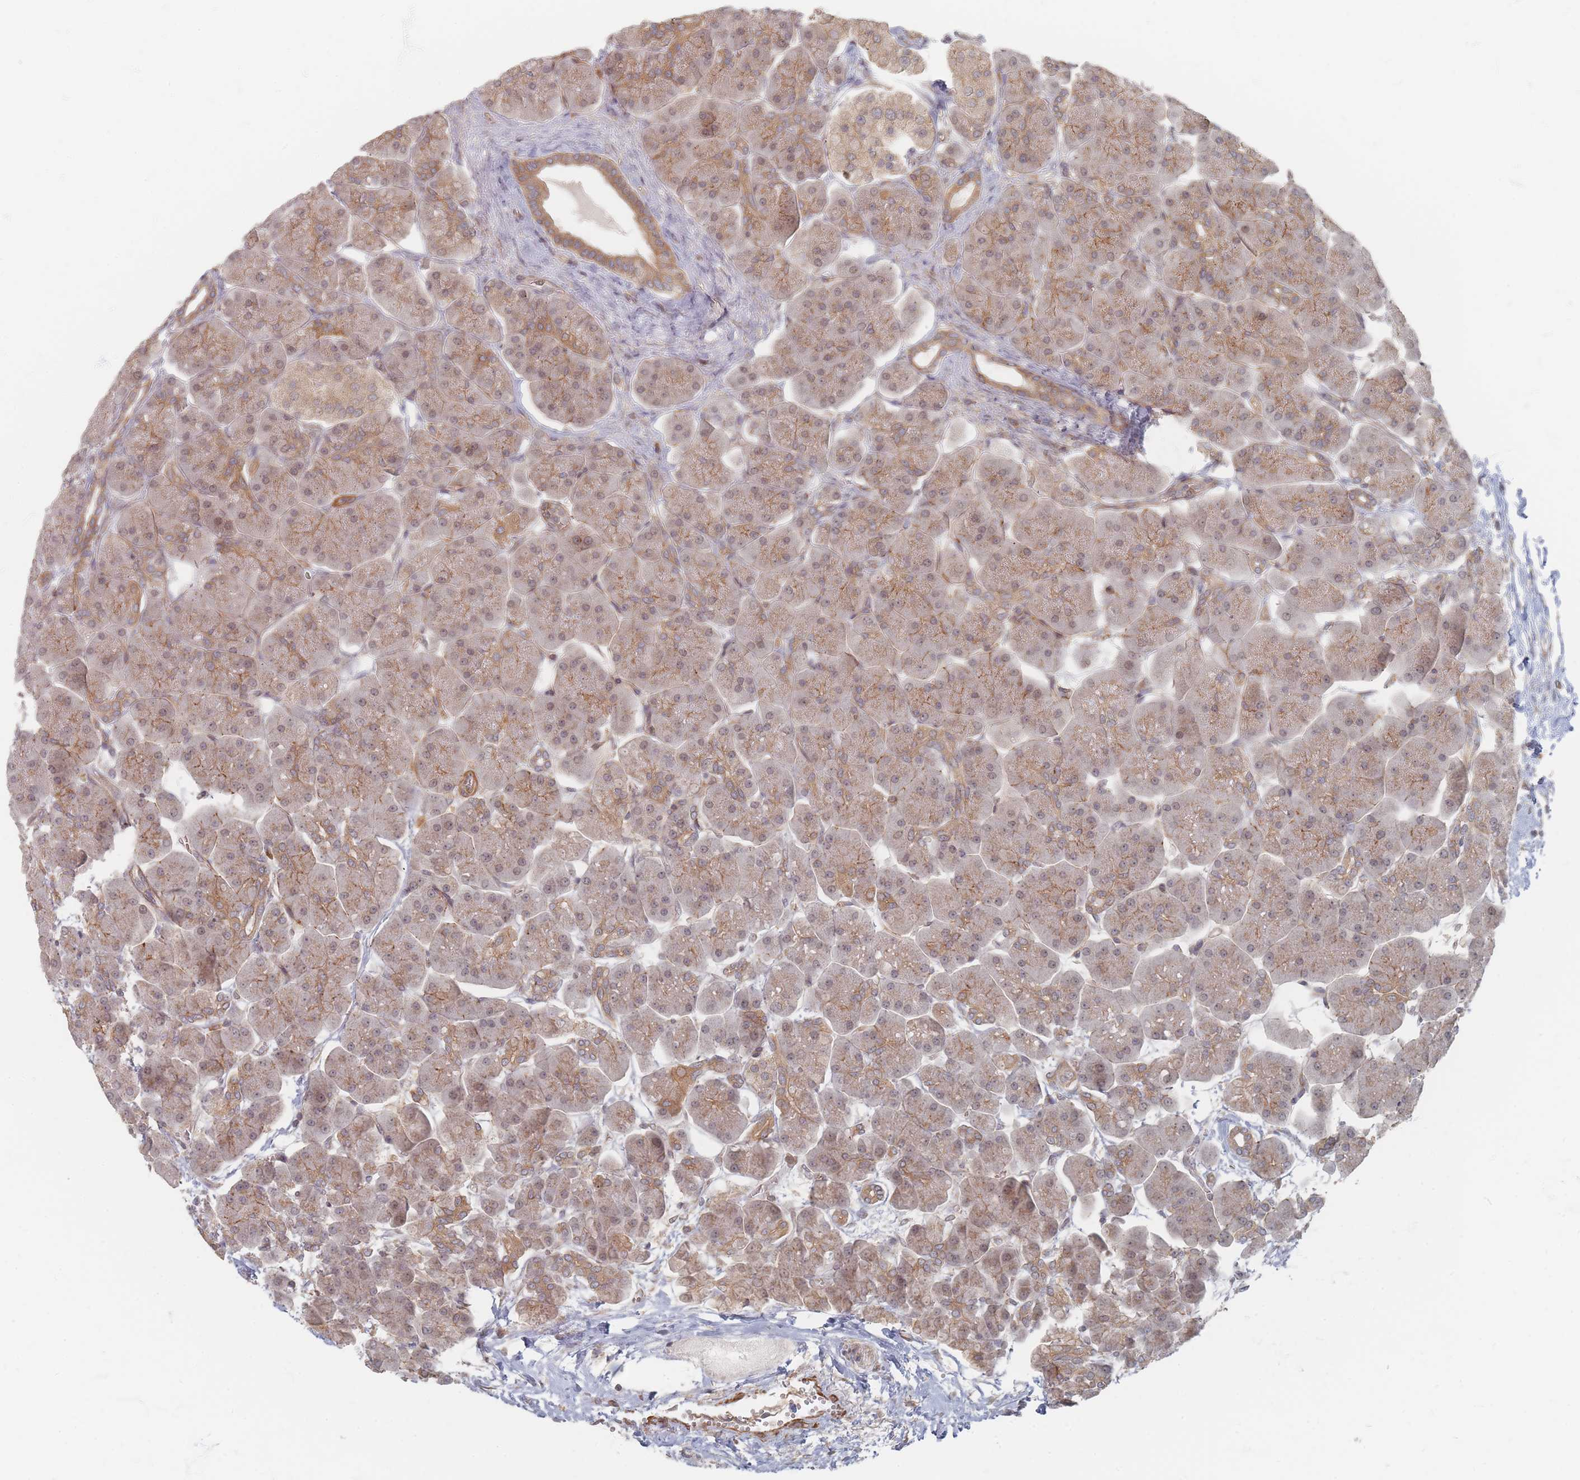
{"staining": {"intensity": "moderate", "quantity": ">75%", "location": "cytoplasmic/membranous,nuclear"}, "tissue": "pancreas", "cell_type": "Exocrine glandular cells", "image_type": "normal", "snomed": [{"axis": "morphology", "description": "Normal tissue, NOS"}, {"axis": "topography", "description": "Pancreas"}], "caption": "Immunohistochemistry (DAB) staining of normal pancreas reveals moderate cytoplasmic/membranous,nuclear protein staining in about >75% of exocrine glandular cells.", "gene": "GLE1", "patient": {"sex": "male", "age": 66}}